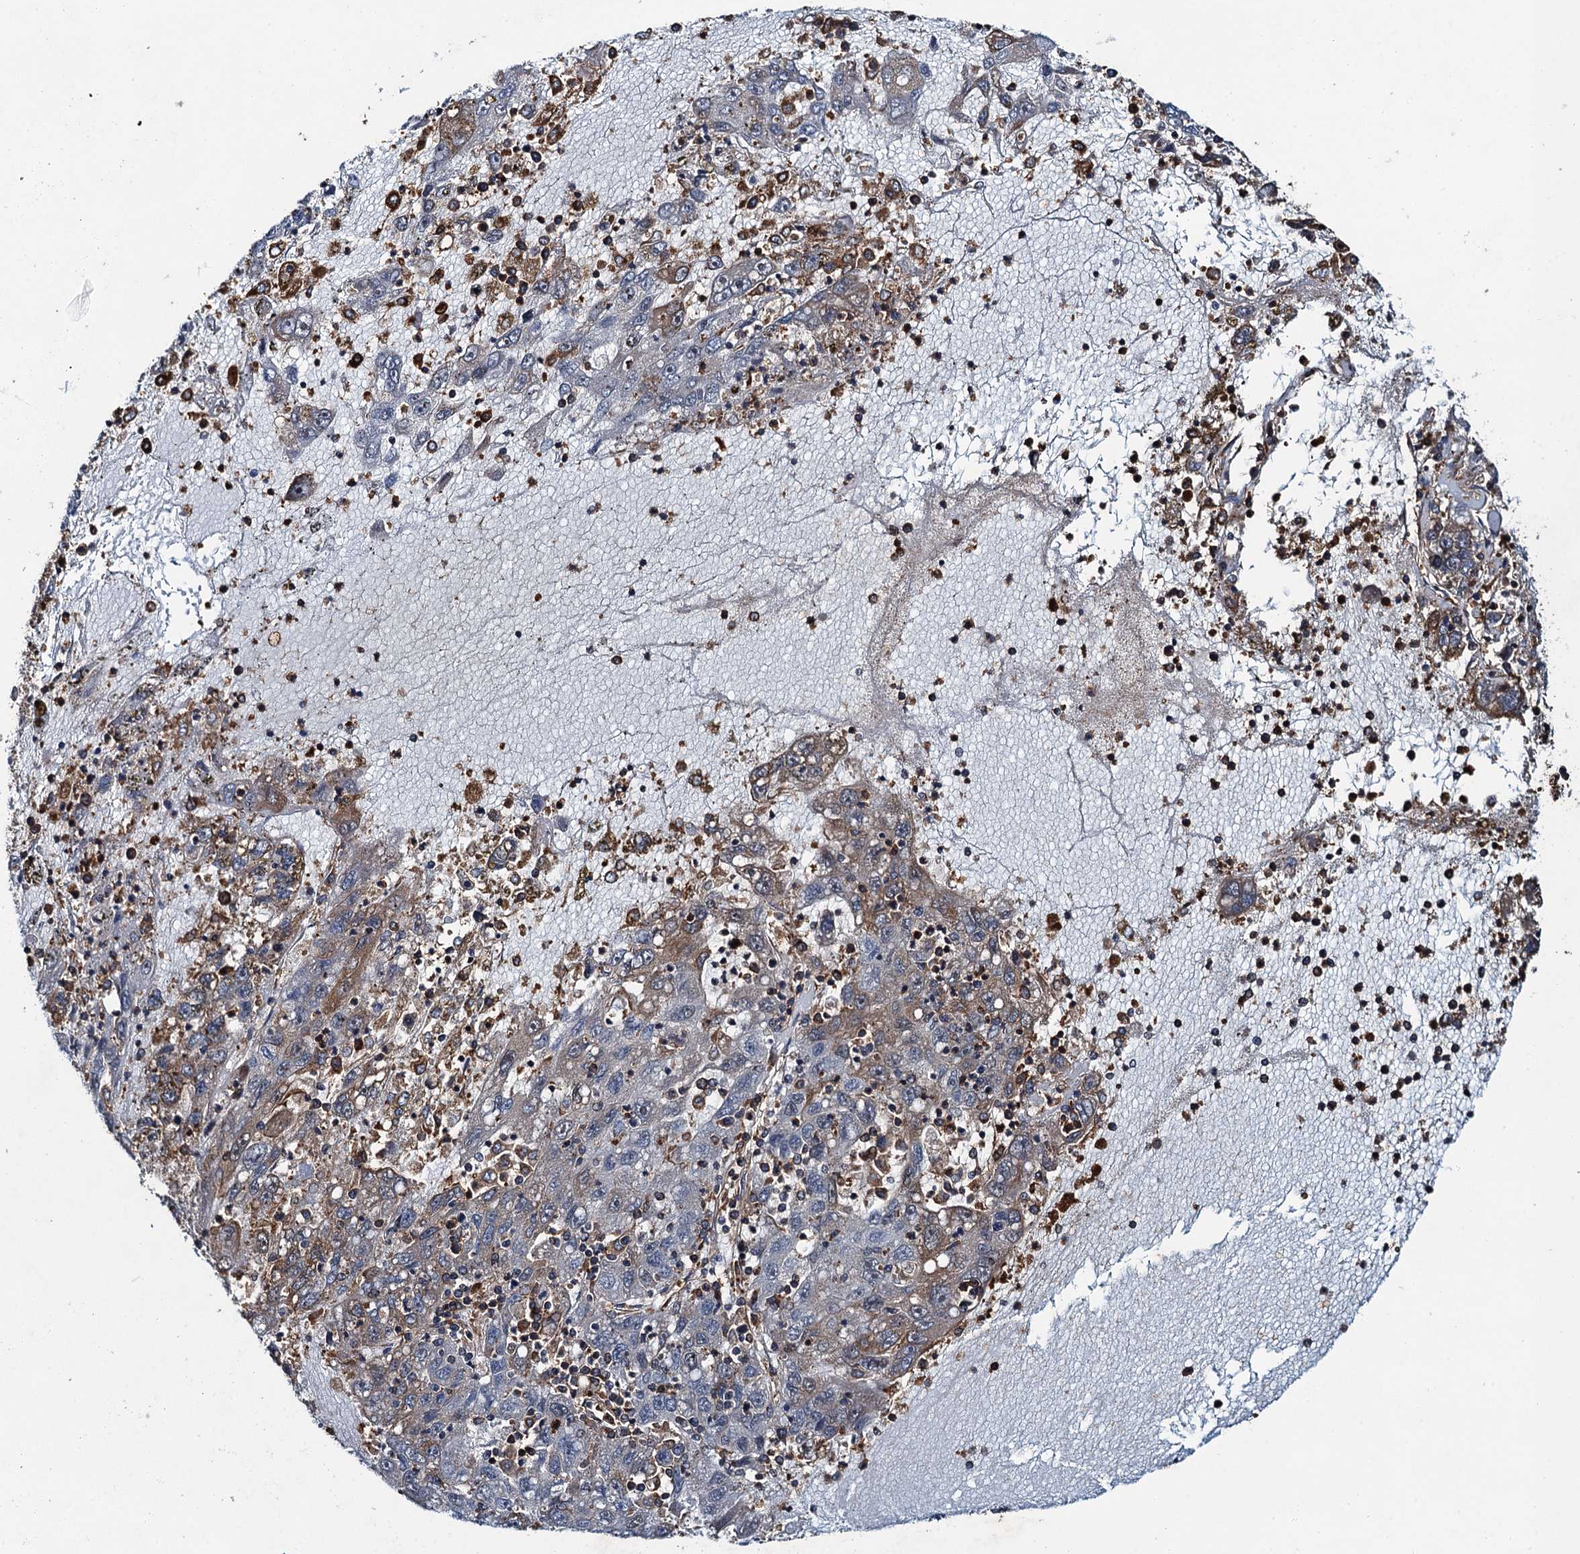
{"staining": {"intensity": "moderate", "quantity": "<25%", "location": "cytoplasmic/membranous"}, "tissue": "liver cancer", "cell_type": "Tumor cells", "image_type": "cancer", "snomed": [{"axis": "morphology", "description": "Carcinoma, Hepatocellular, NOS"}, {"axis": "topography", "description": "Liver"}], "caption": "High-magnification brightfield microscopy of liver hepatocellular carcinoma stained with DAB (3,3'-diaminobenzidine) (brown) and counterstained with hematoxylin (blue). tumor cells exhibit moderate cytoplasmic/membranous staining is seen in about<25% of cells.", "gene": "WHAMM", "patient": {"sex": "male", "age": 49}}